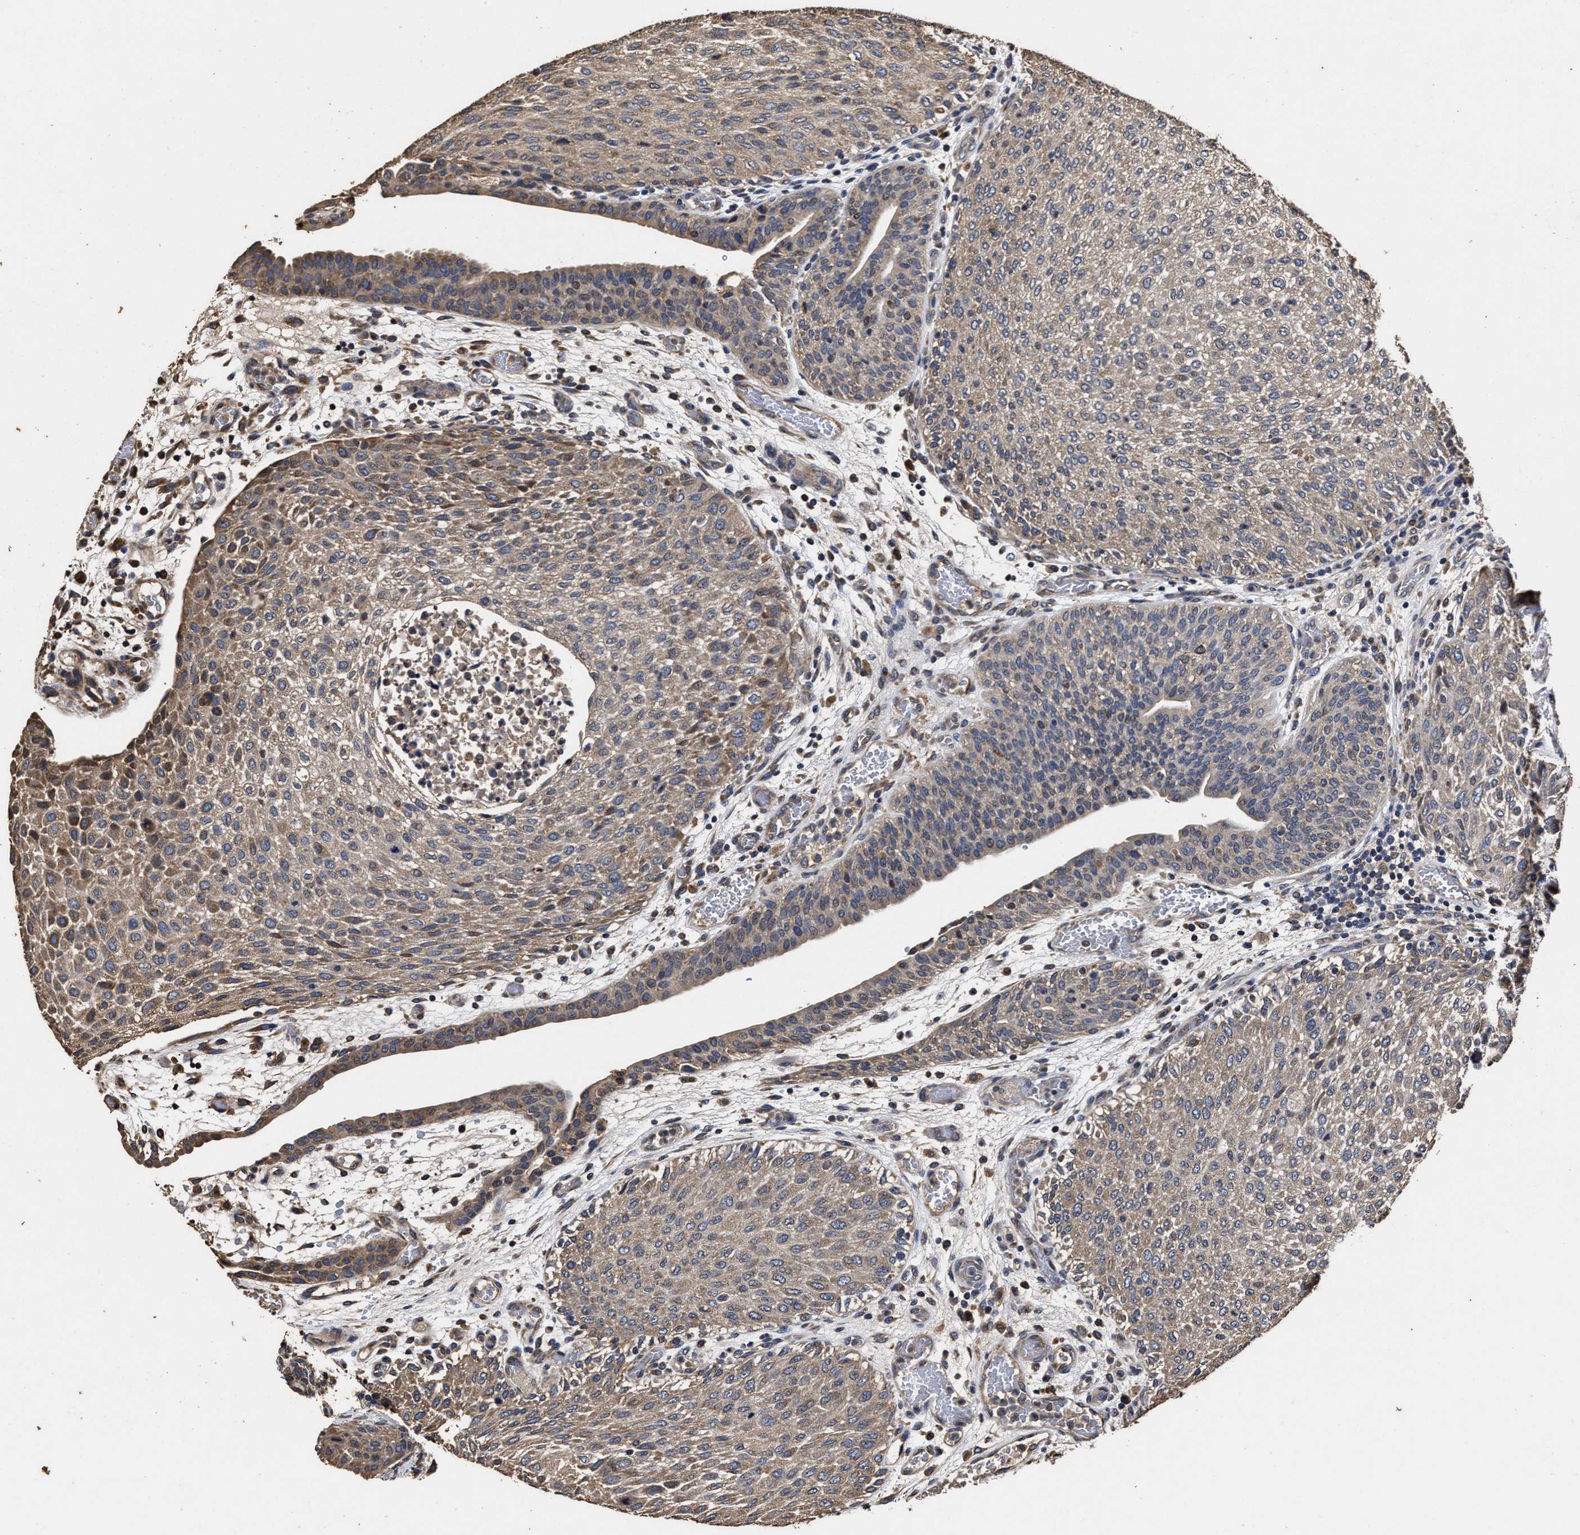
{"staining": {"intensity": "weak", "quantity": ">75%", "location": "cytoplasmic/membranous"}, "tissue": "urothelial cancer", "cell_type": "Tumor cells", "image_type": "cancer", "snomed": [{"axis": "morphology", "description": "Urothelial carcinoma, Low grade"}, {"axis": "morphology", "description": "Urothelial carcinoma, High grade"}, {"axis": "topography", "description": "Urinary bladder"}], "caption": "Protein expression analysis of urothelial cancer shows weak cytoplasmic/membranous staining in approximately >75% of tumor cells. The staining was performed using DAB (3,3'-diaminobenzidine) to visualize the protein expression in brown, while the nuclei were stained in blue with hematoxylin (Magnification: 20x).", "gene": "PPM1K", "patient": {"sex": "male", "age": 35}}